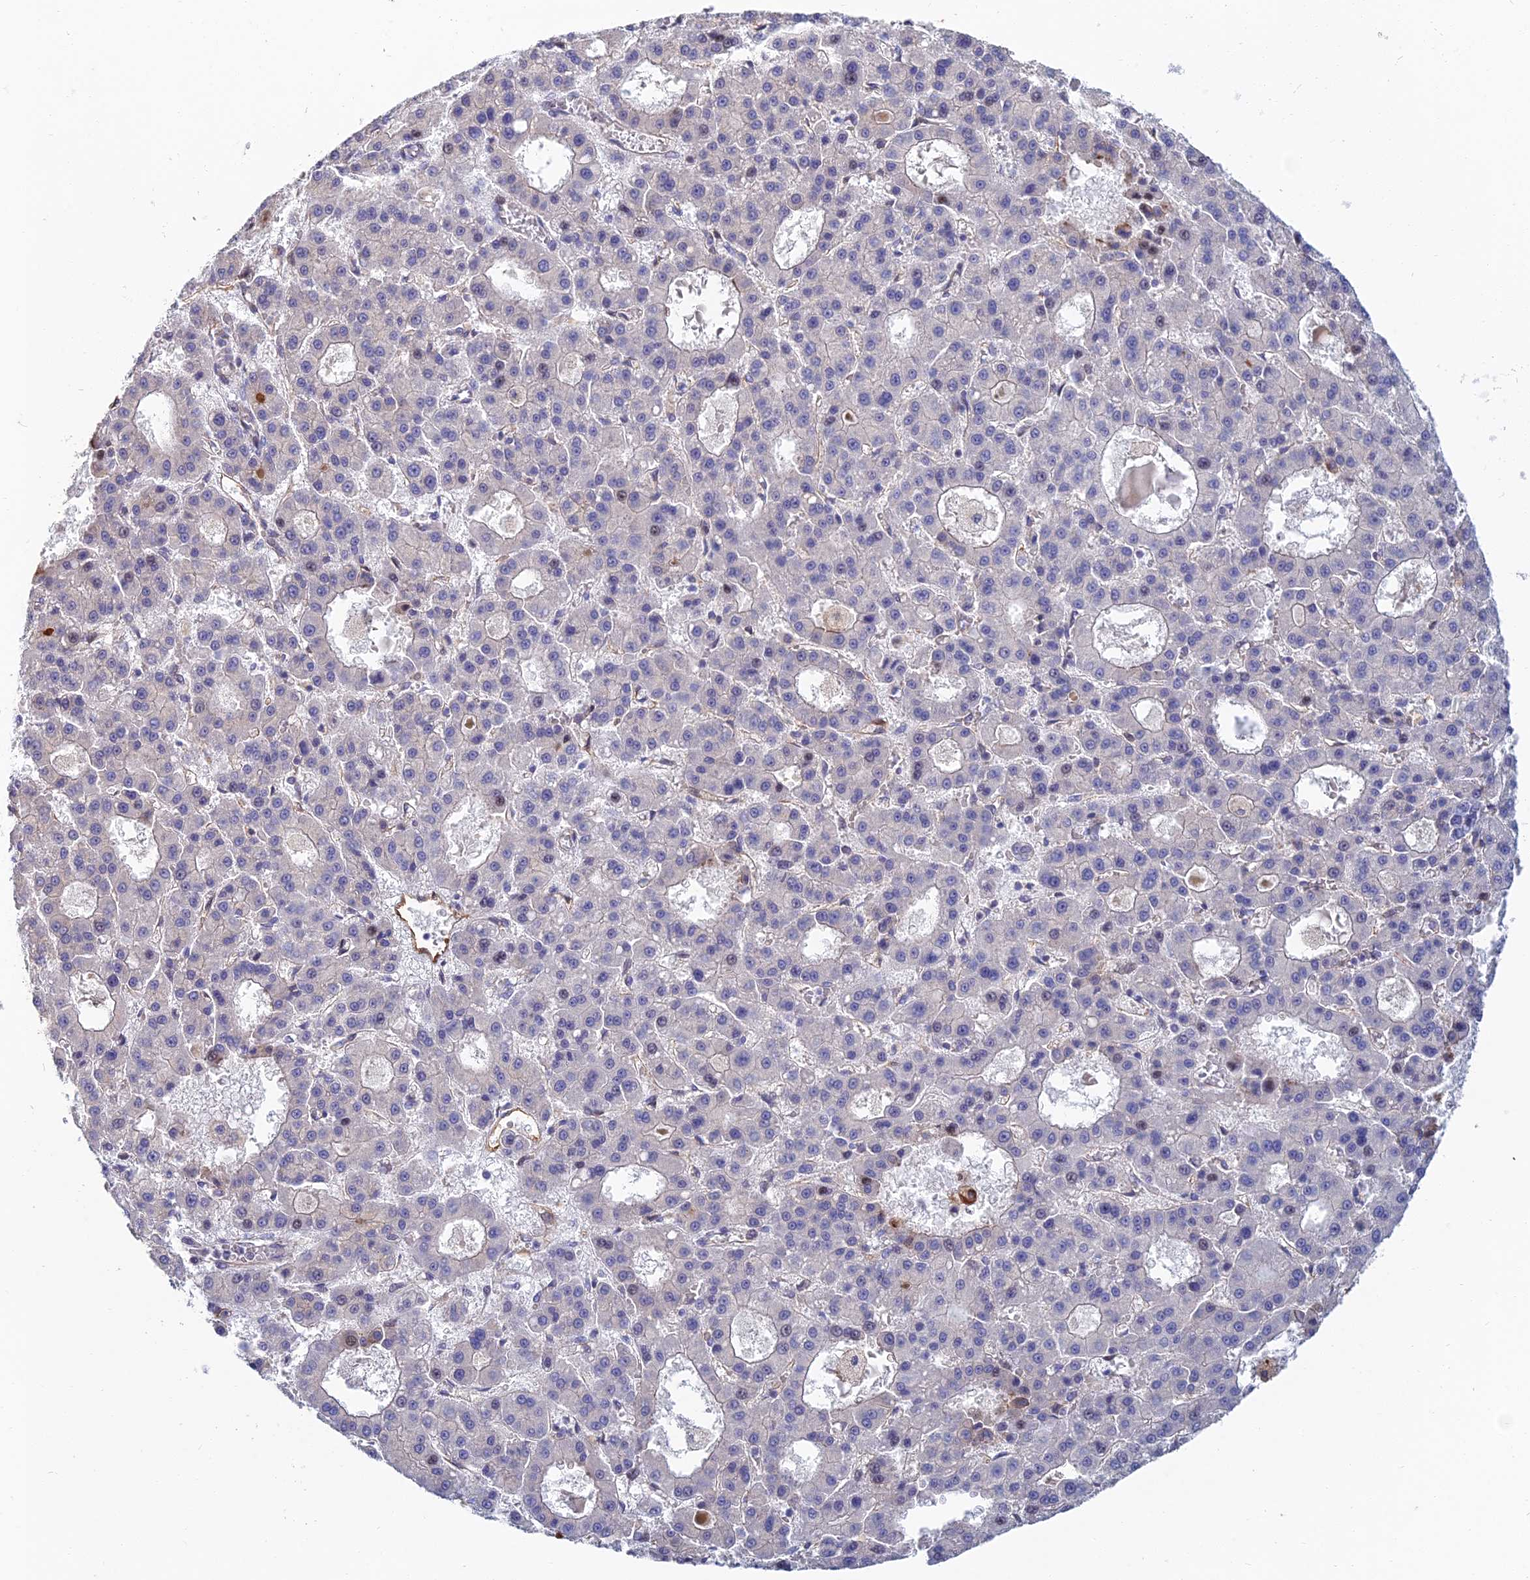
{"staining": {"intensity": "negative", "quantity": "none", "location": "none"}, "tissue": "liver cancer", "cell_type": "Tumor cells", "image_type": "cancer", "snomed": [{"axis": "morphology", "description": "Carcinoma, Hepatocellular, NOS"}, {"axis": "topography", "description": "Liver"}], "caption": "The image exhibits no staining of tumor cells in hepatocellular carcinoma (liver). (DAB (3,3'-diaminobenzidine) immunohistochemistry with hematoxylin counter stain).", "gene": "TRIM43B", "patient": {"sex": "male", "age": 70}}